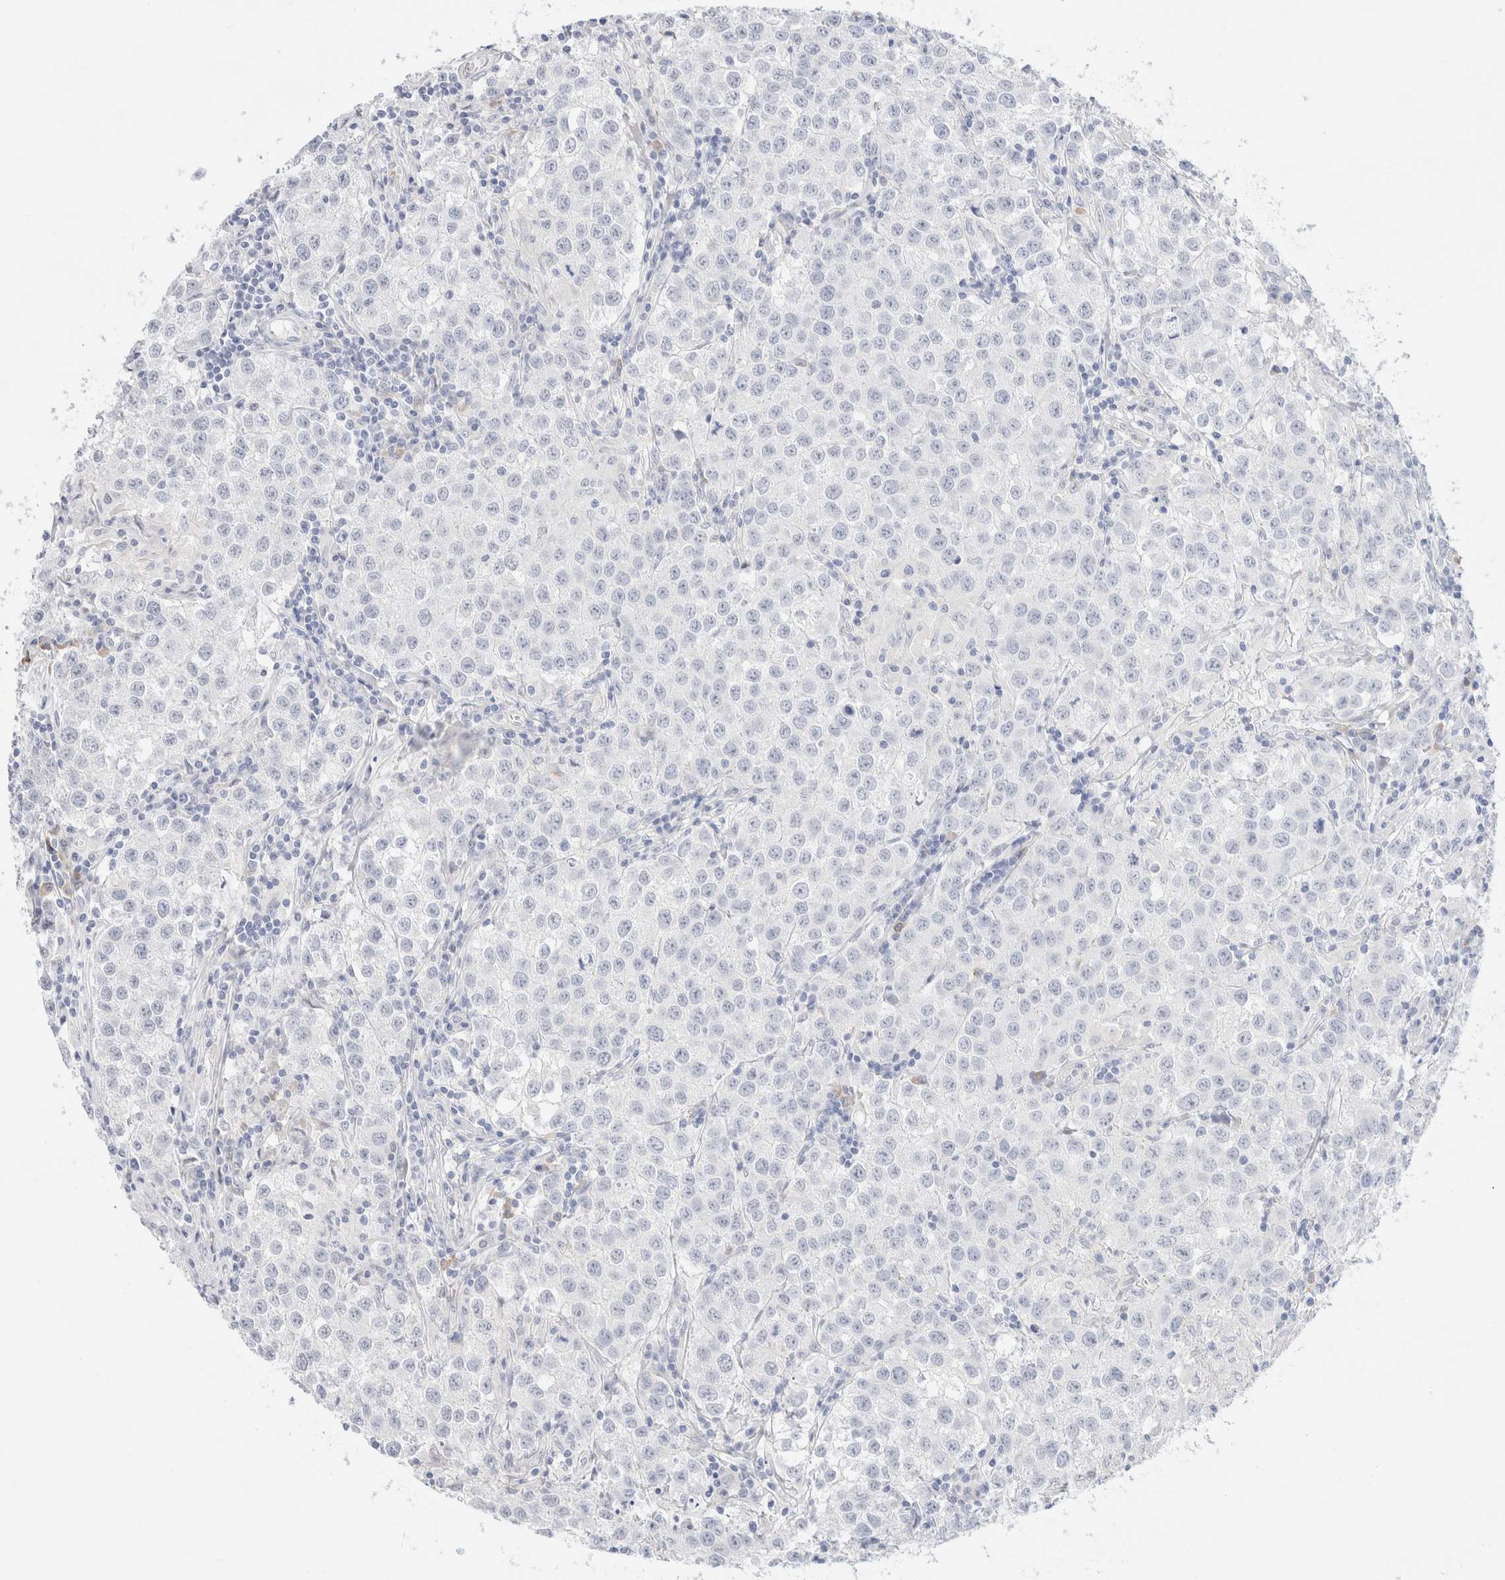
{"staining": {"intensity": "negative", "quantity": "none", "location": "none"}, "tissue": "testis cancer", "cell_type": "Tumor cells", "image_type": "cancer", "snomed": [{"axis": "morphology", "description": "Seminoma, NOS"}, {"axis": "morphology", "description": "Carcinoma, Embryonal, NOS"}, {"axis": "topography", "description": "Testis"}], "caption": "A histopathology image of human testis cancer is negative for staining in tumor cells.", "gene": "GADD45G", "patient": {"sex": "male", "age": 43}}